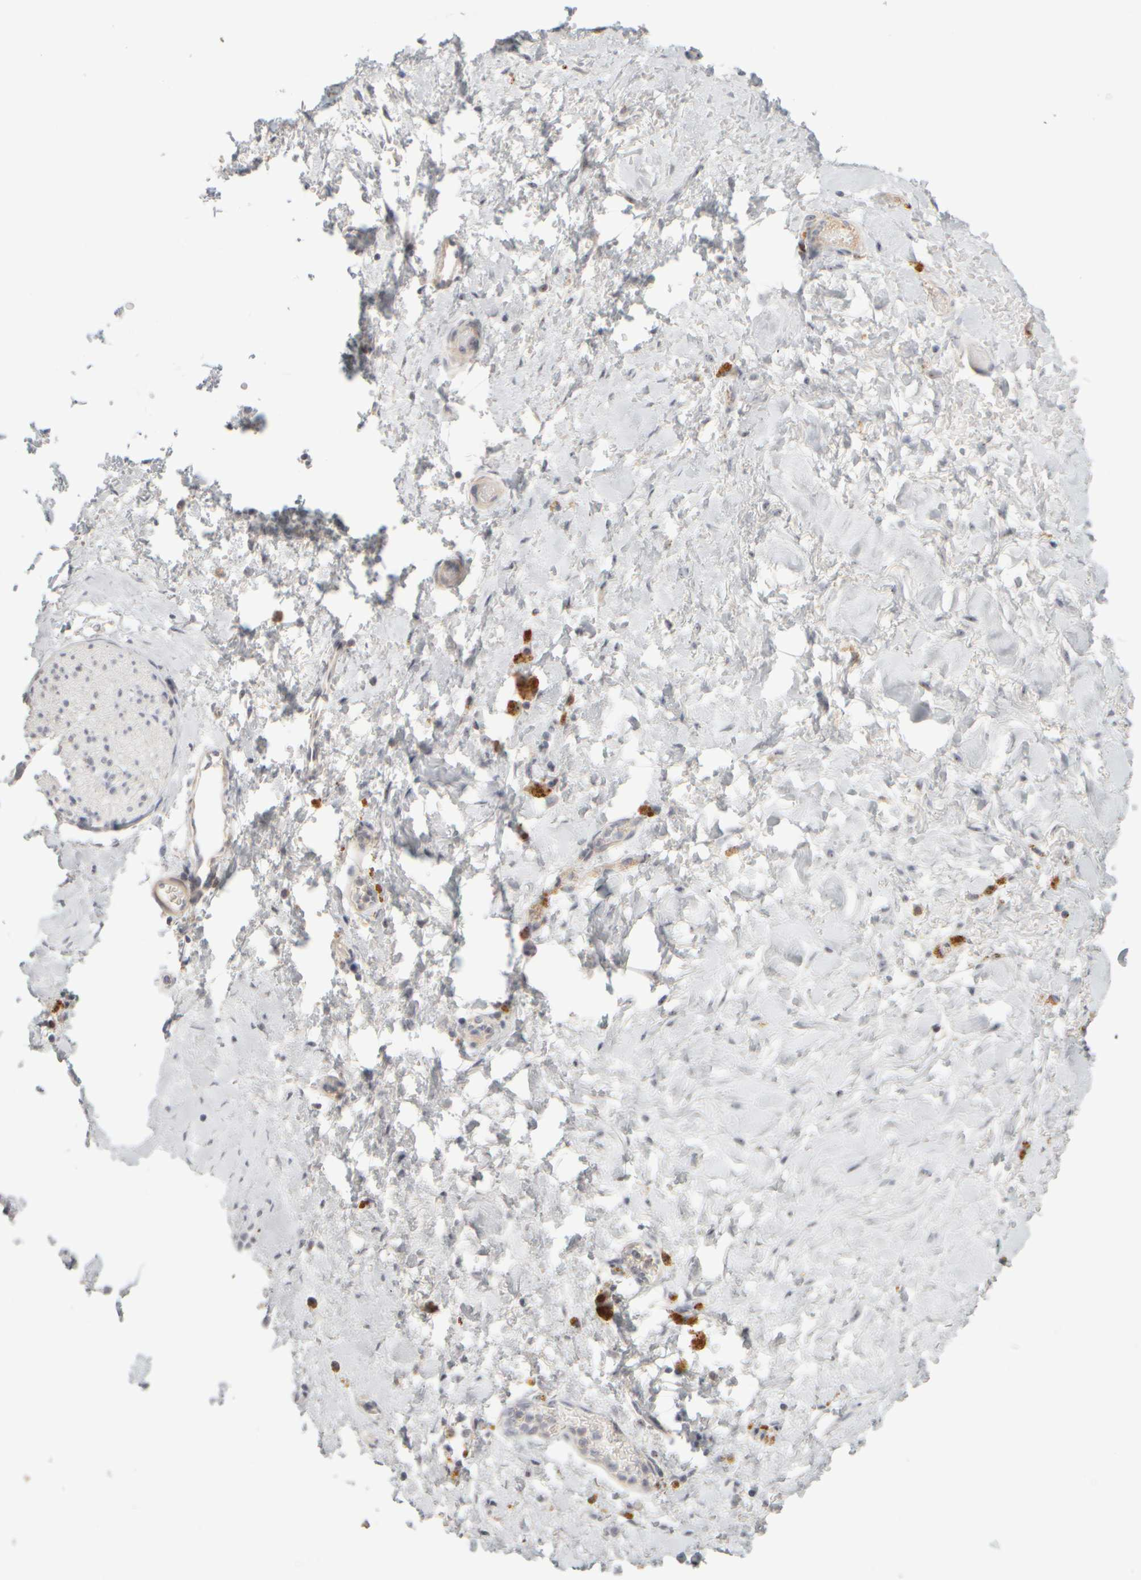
{"staining": {"intensity": "negative", "quantity": "none", "location": "none"}, "tissue": "adipose tissue", "cell_type": "Adipocytes", "image_type": "normal", "snomed": [{"axis": "morphology", "description": "Normal tissue, NOS"}, {"axis": "topography", "description": "Kidney"}, {"axis": "topography", "description": "Peripheral nerve tissue"}], "caption": "The photomicrograph reveals no significant positivity in adipocytes of adipose tissue.", "gene": "DCXR", "patient": {"sex": "male", "age": 7}}